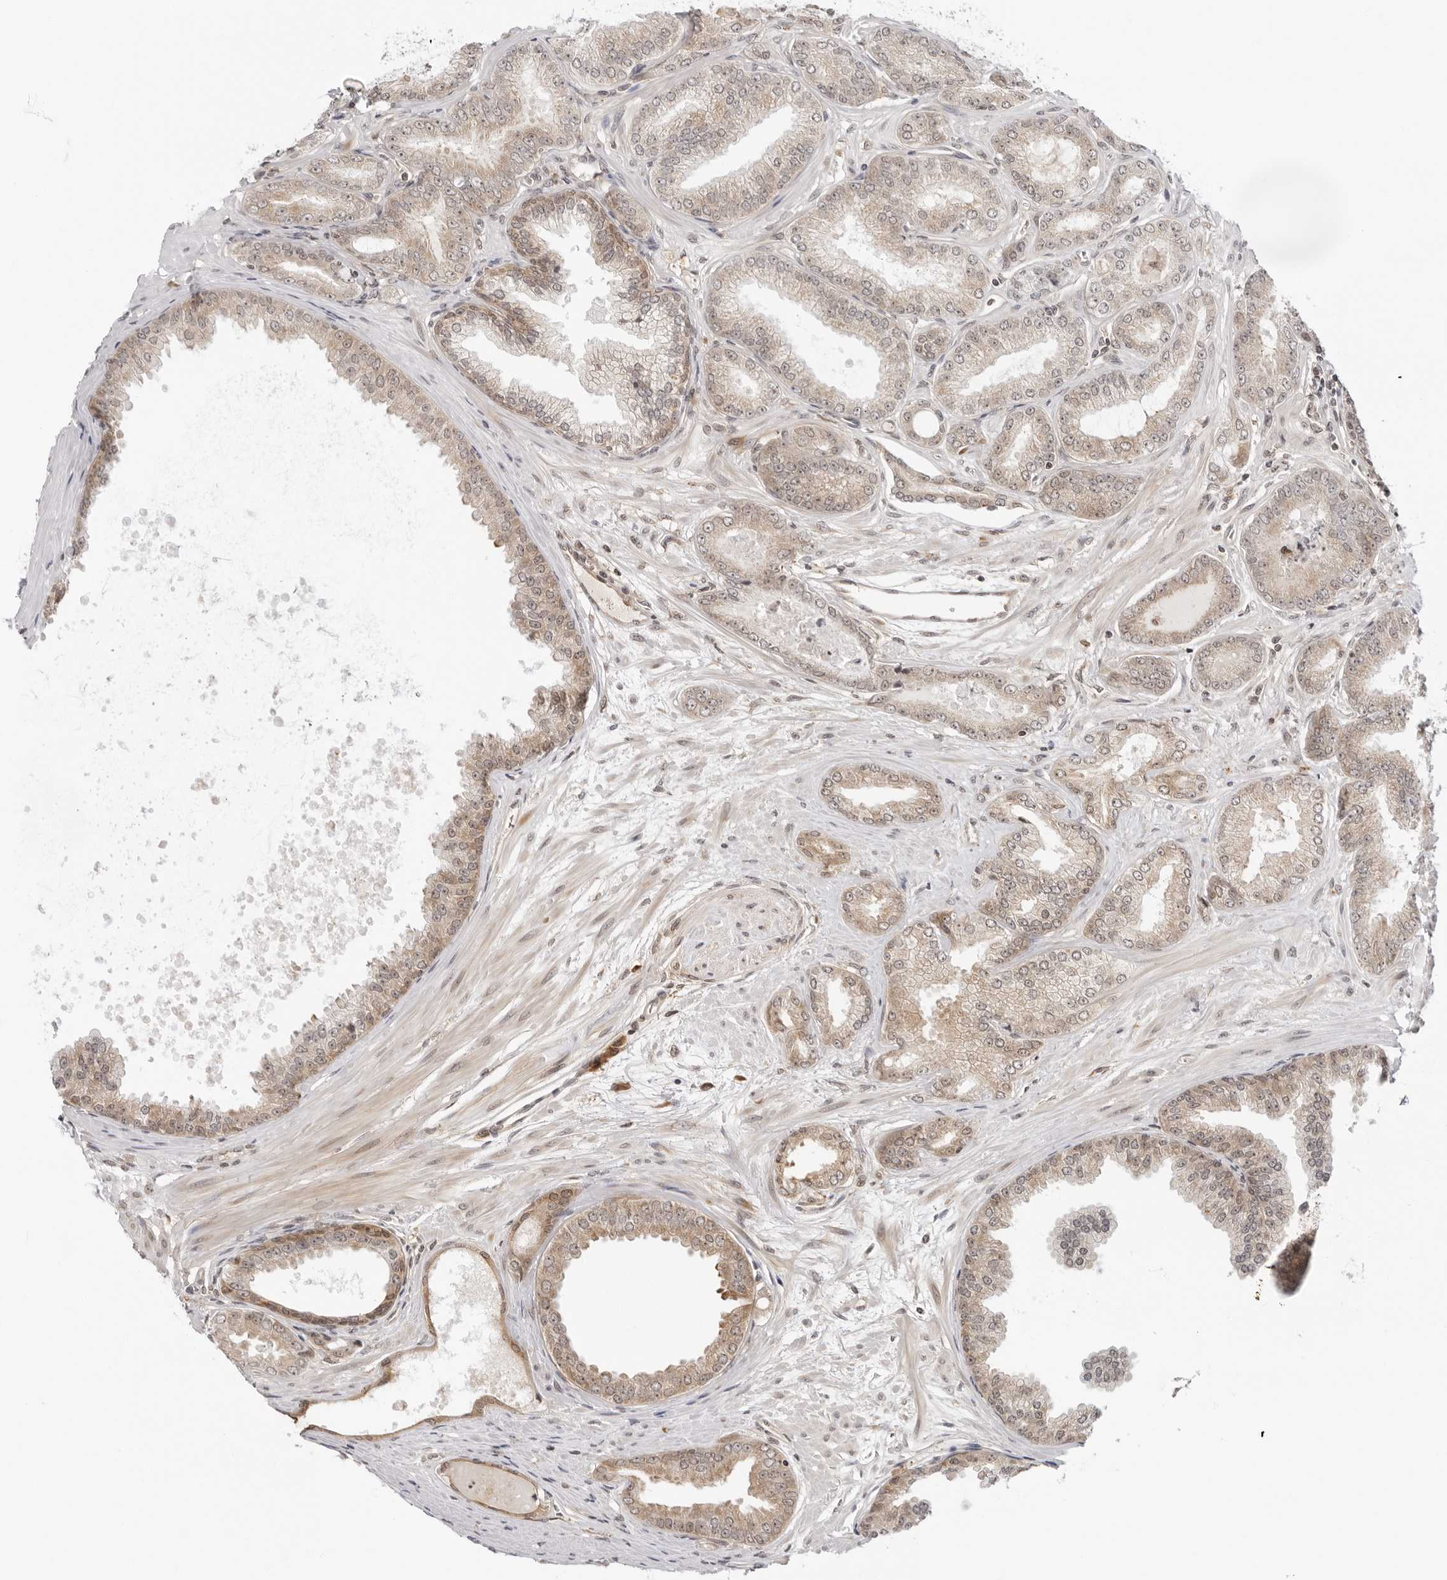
{"staining": {"intensity": "moderate", "quantity": ">75%", "location": "cytoplasmic/membranous,nuclear"}, "tissue": "prostate cancer", "cell_type": "Tumor cells", "image_type": "cancer", "snomed": [{"axis": "morphology", "description": "Adenocarcinoma, Low grade"}, {"axis": "topography", "description": "Prostate"}], "caption": "Immunohistochemical staining of prostate adenocarcinoma (low-grade) displays medium levels of moderate cytoplasmic/membranous and nuclear positivity in about >75% of tumor cells. Nuclei are stained in blue.", "gene": "PRRC2C", "patient": {"sex": "male", "age": 63}}